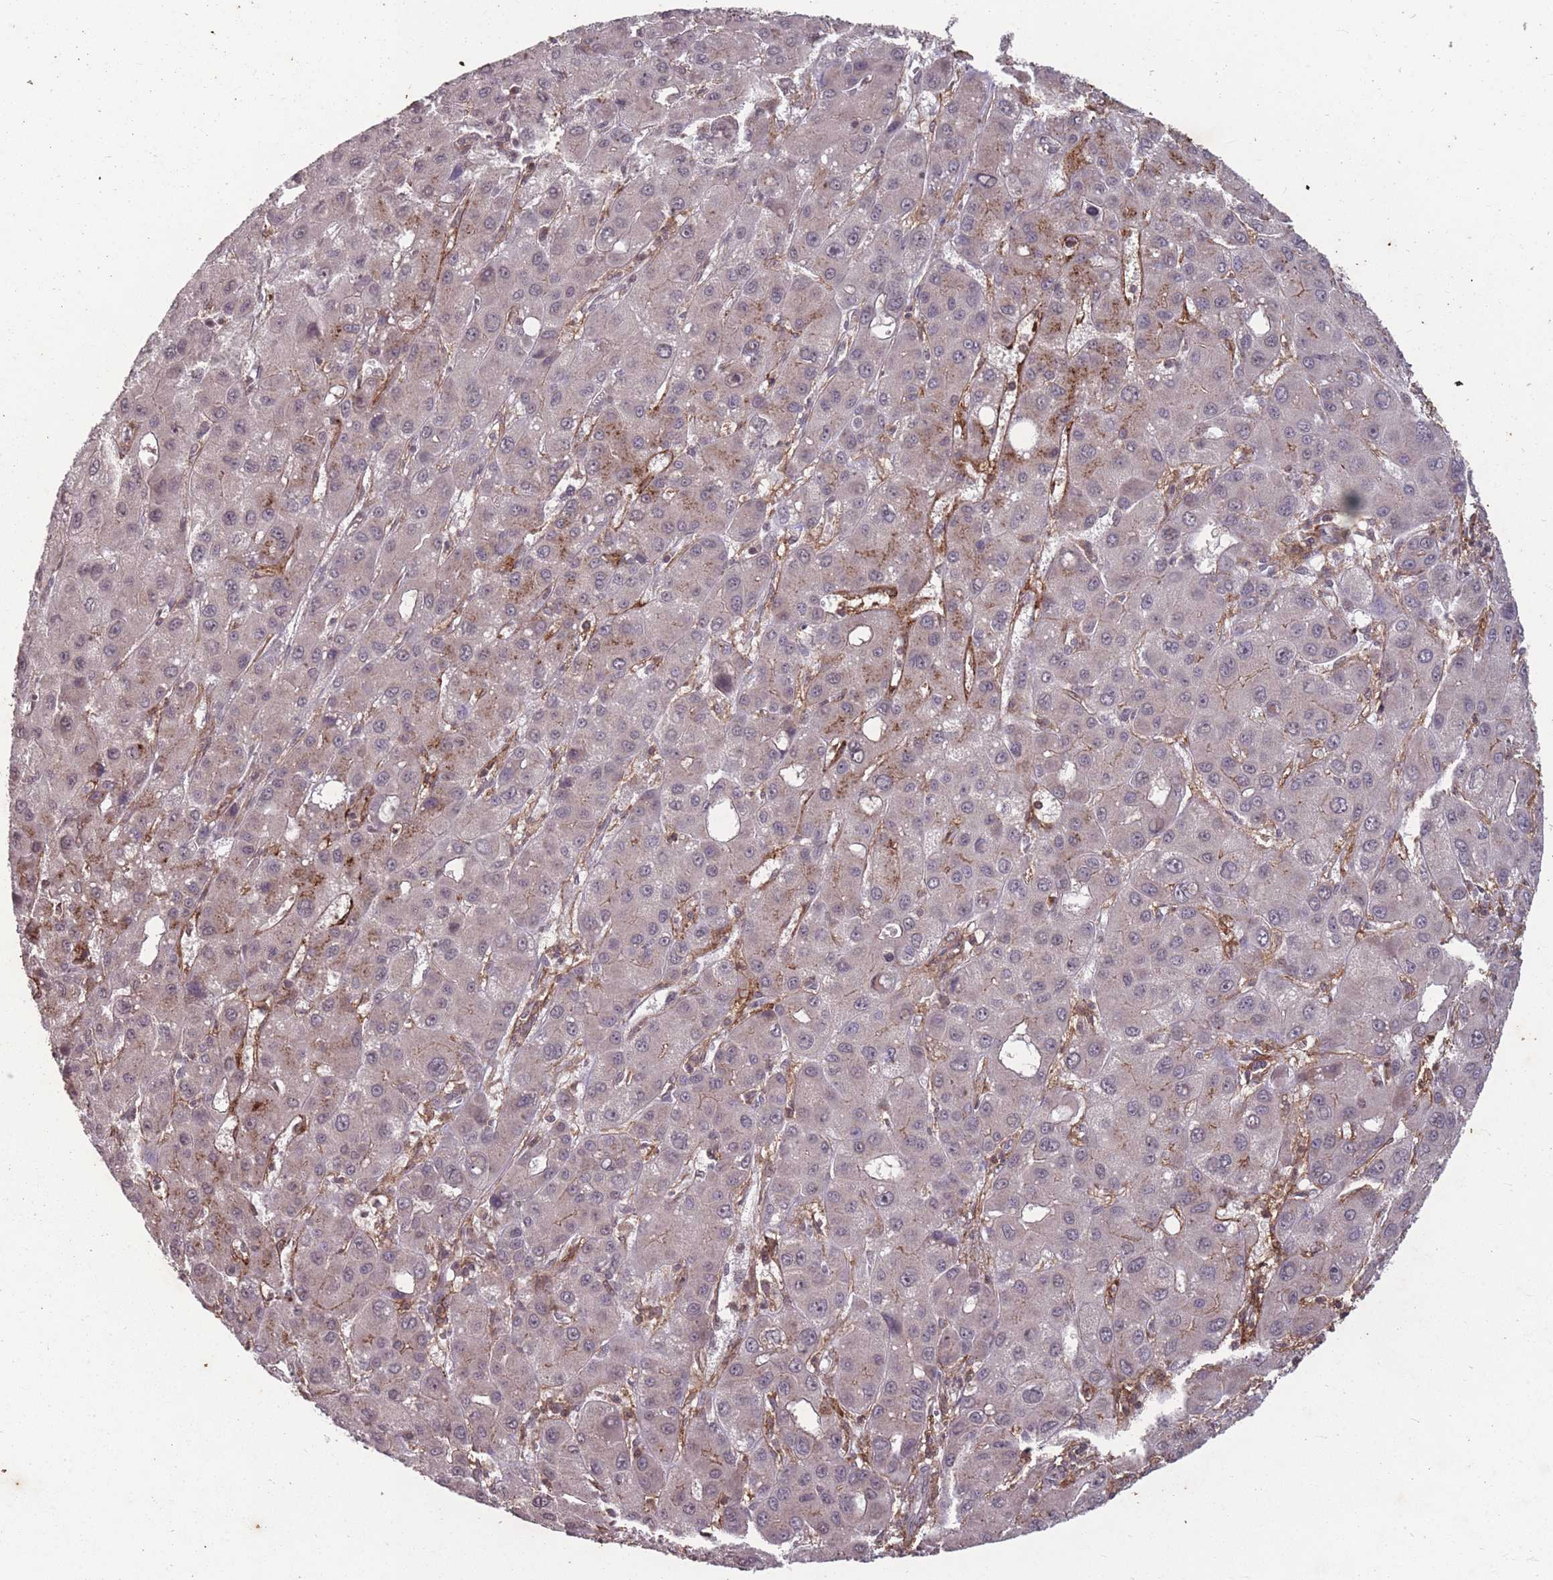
{"staining": {"intensity": "negative", "quantity": "none", "location": "none"}, "tissue": "liver cancer", "cell_type": "Tumor cells", "image_type": "cancer", "snomed": [{"axis": "morphology", "description": "Carcinoma, Hepatocellular, NOS"}, {"axis": "topography", "description": "Liver"}], "caption": "Immunohistochemical staining of liver hepatocellular carcinoma shows no significant expression in tumor cells.", "gene": "GGT5", "patient": {"sex": "male", "age": 55}}